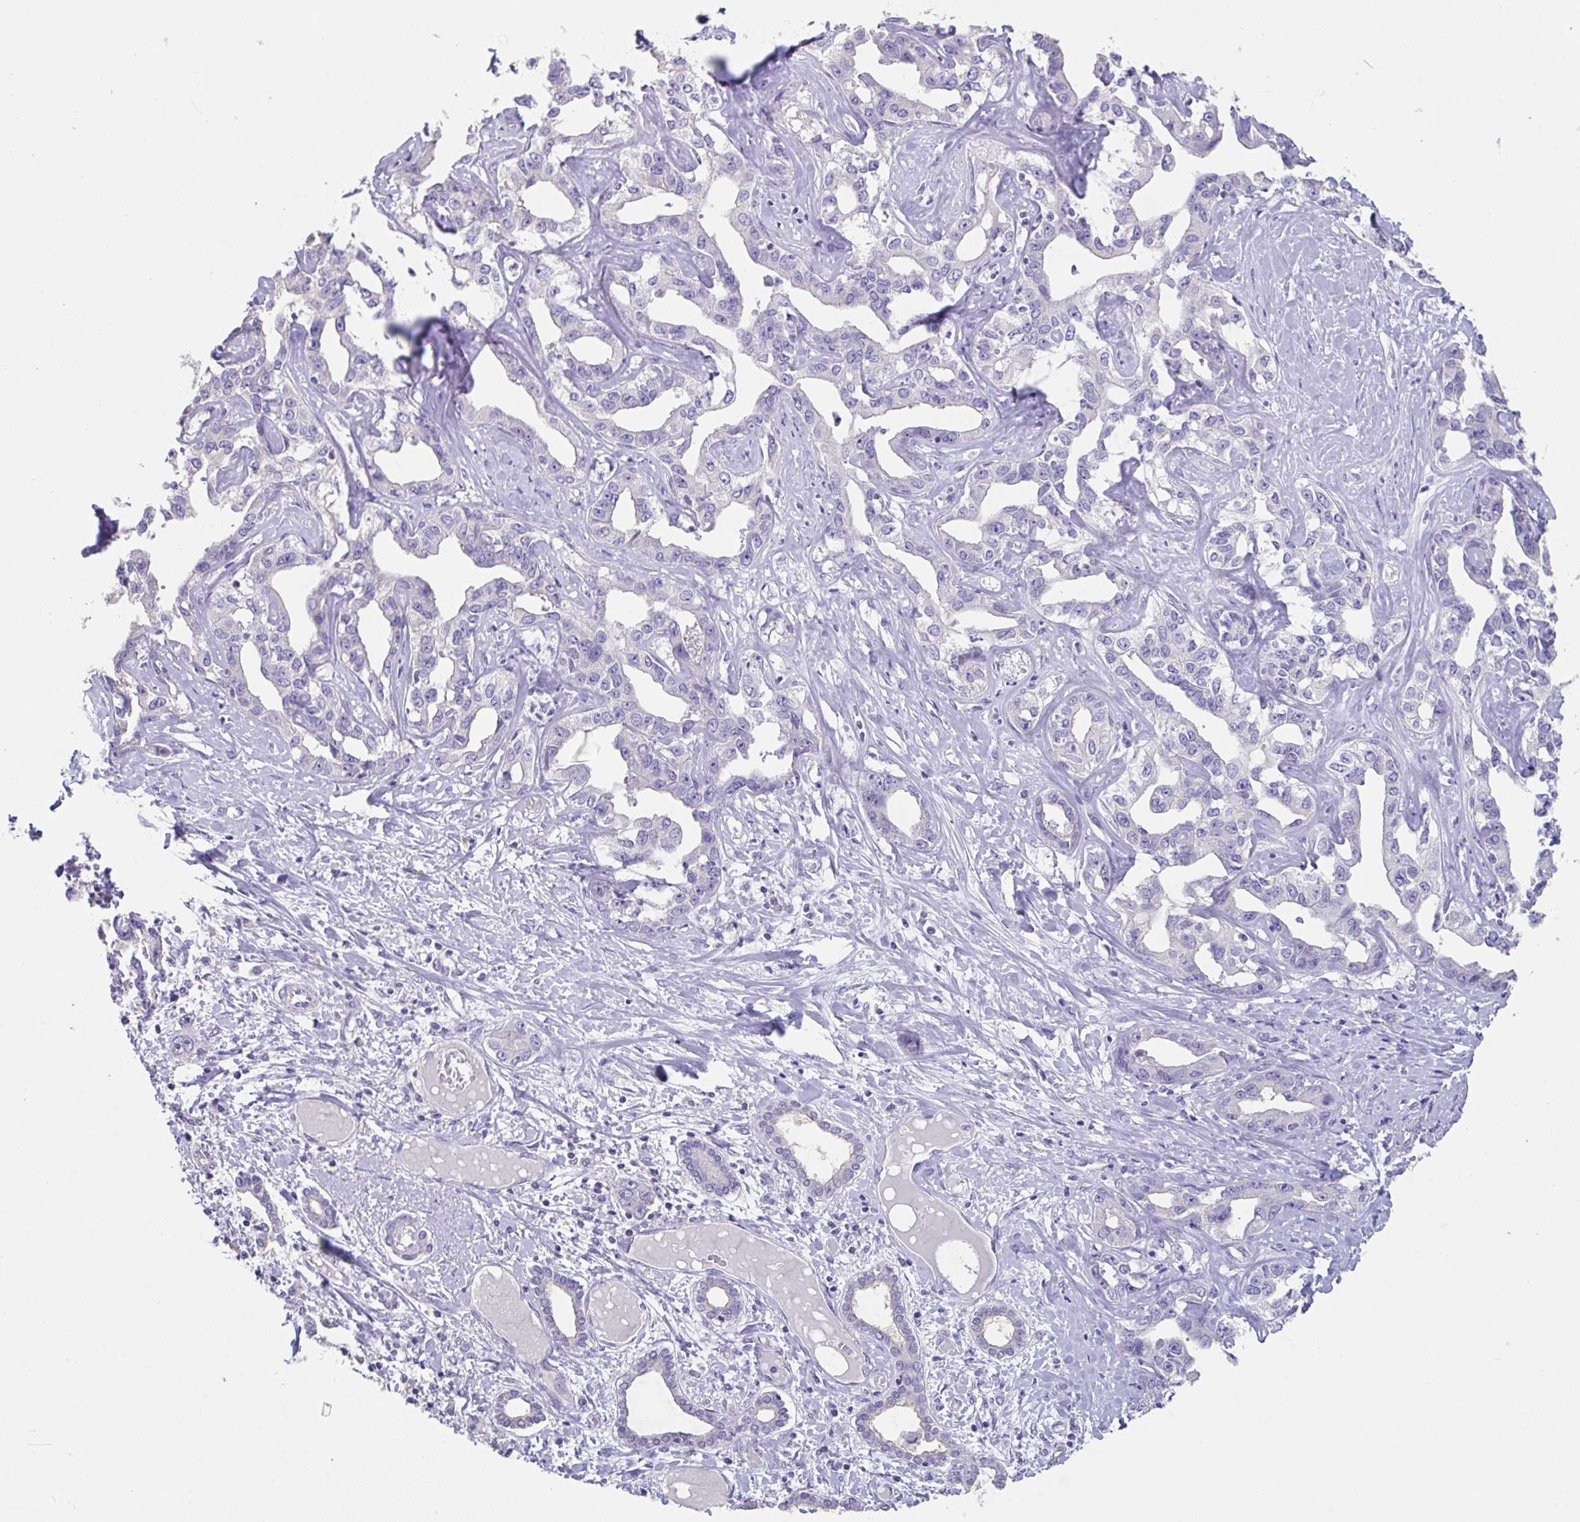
{"staining": {"intensity": "negative", "quantity": "none", "location": "none"}, "tissue": "liver cancer", "cell_type": "Tumor cells", "image_type": "cancer", "snomed": [{"axis": "morphology", "description": "Cholangiocarcinoma"}, {"axis": "topography", "description": "Liver"}], "caption": "High power microscopy photomicrograph of an immunohistochemistry (IHC) image of liver cancer (cholangiocarcinoma), revealing no significant positivity in tumor cells.", "gene": "SLC44A4", "patient": {"sex": "male", "age": 59}}